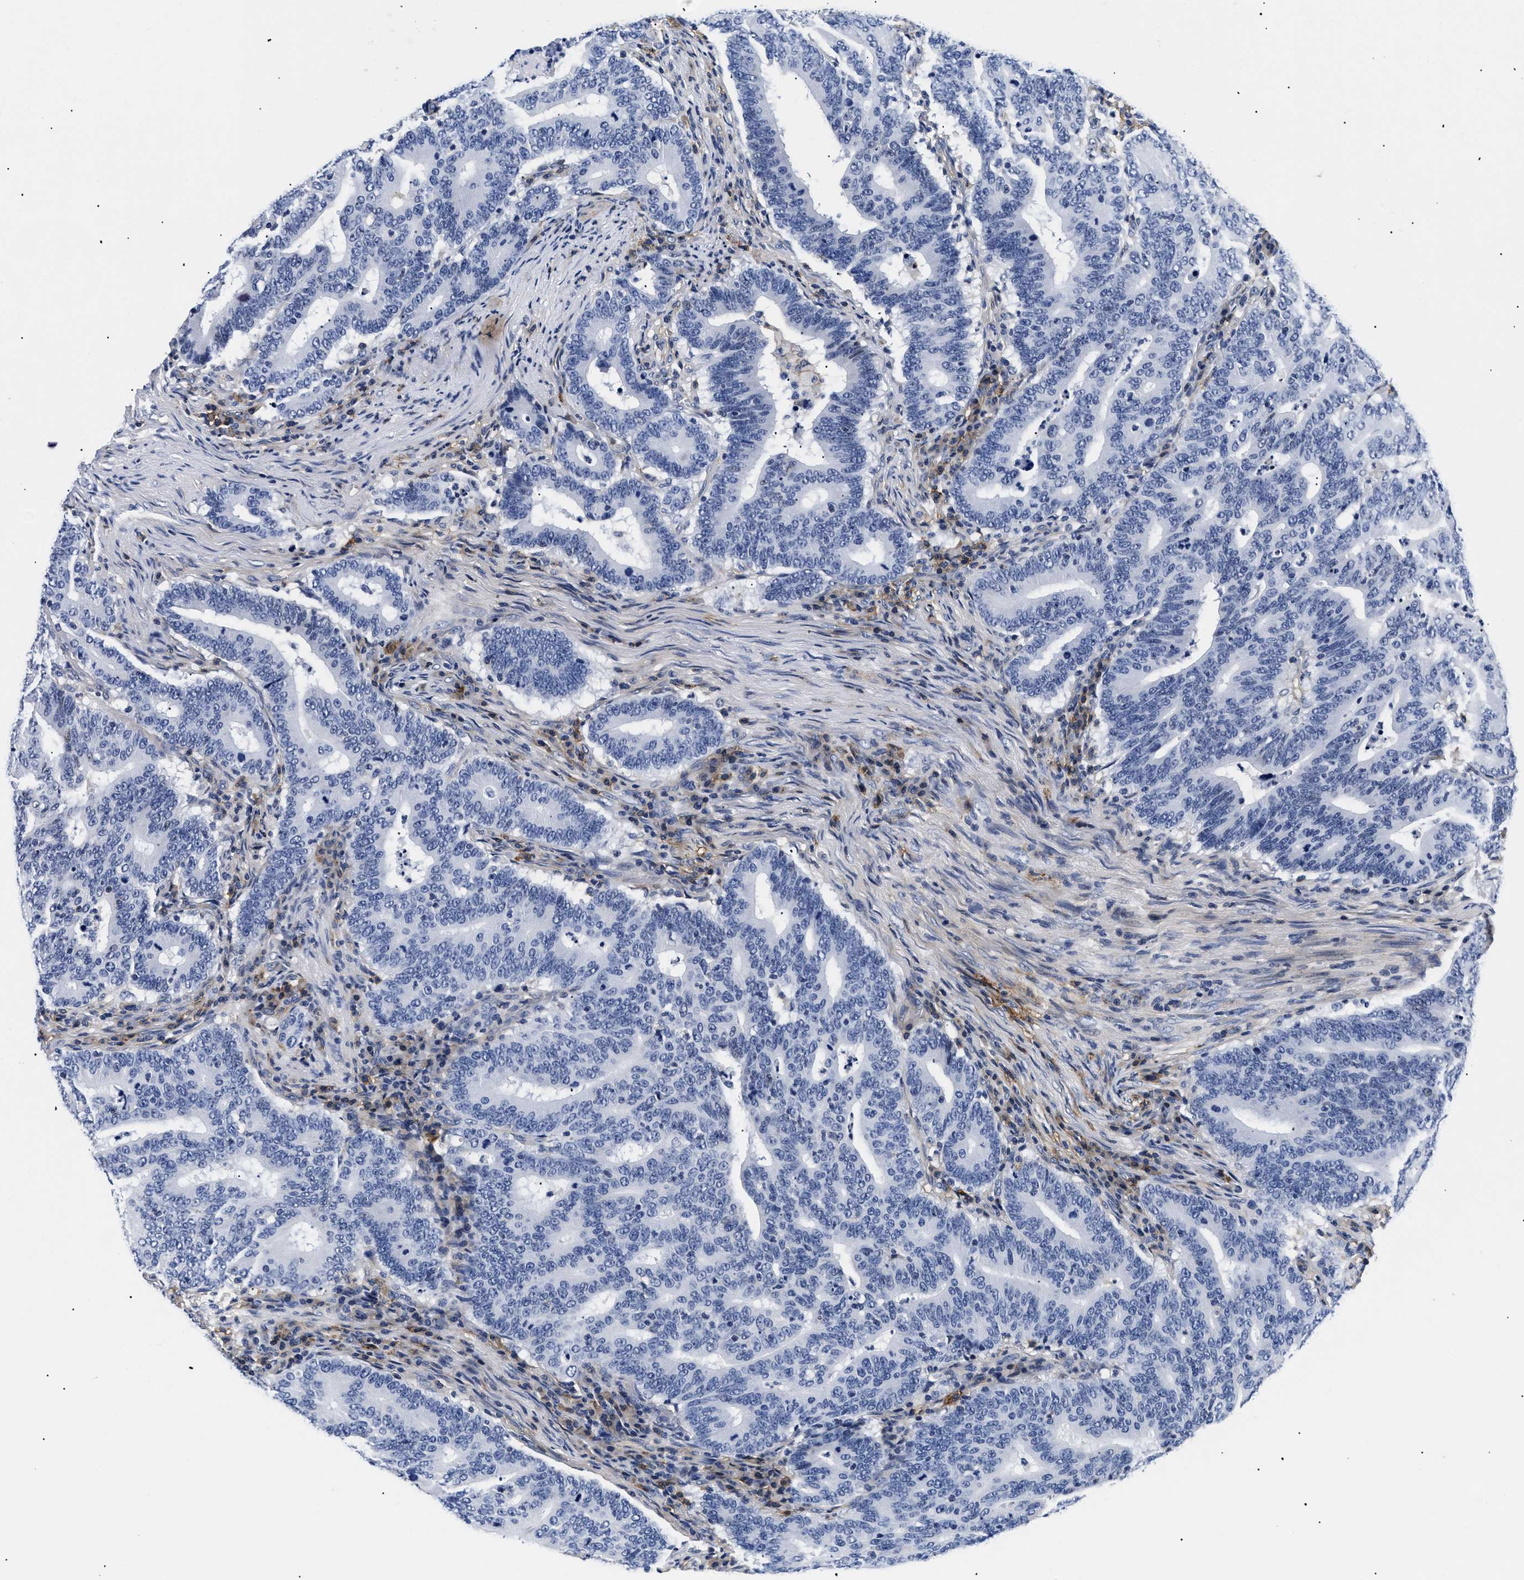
{"staining": {"intensity": "negative", "quantity": "none", "location": "none"}, "tissue": "colorectal cancer", "cell_type": "Tumor cells", "image_type": "cancer", "snomed": [{"axis": "morphology", "description": "Adenocarcinoma, NOS"}, {"axis": "topography", "description": "Colon"}], "caption": "Protein analysis of colorectal adenocarcinoma displays no significant expression in tumor cells.", "gene": "SHD", "patient": {"sex": "female", "age": 66}}